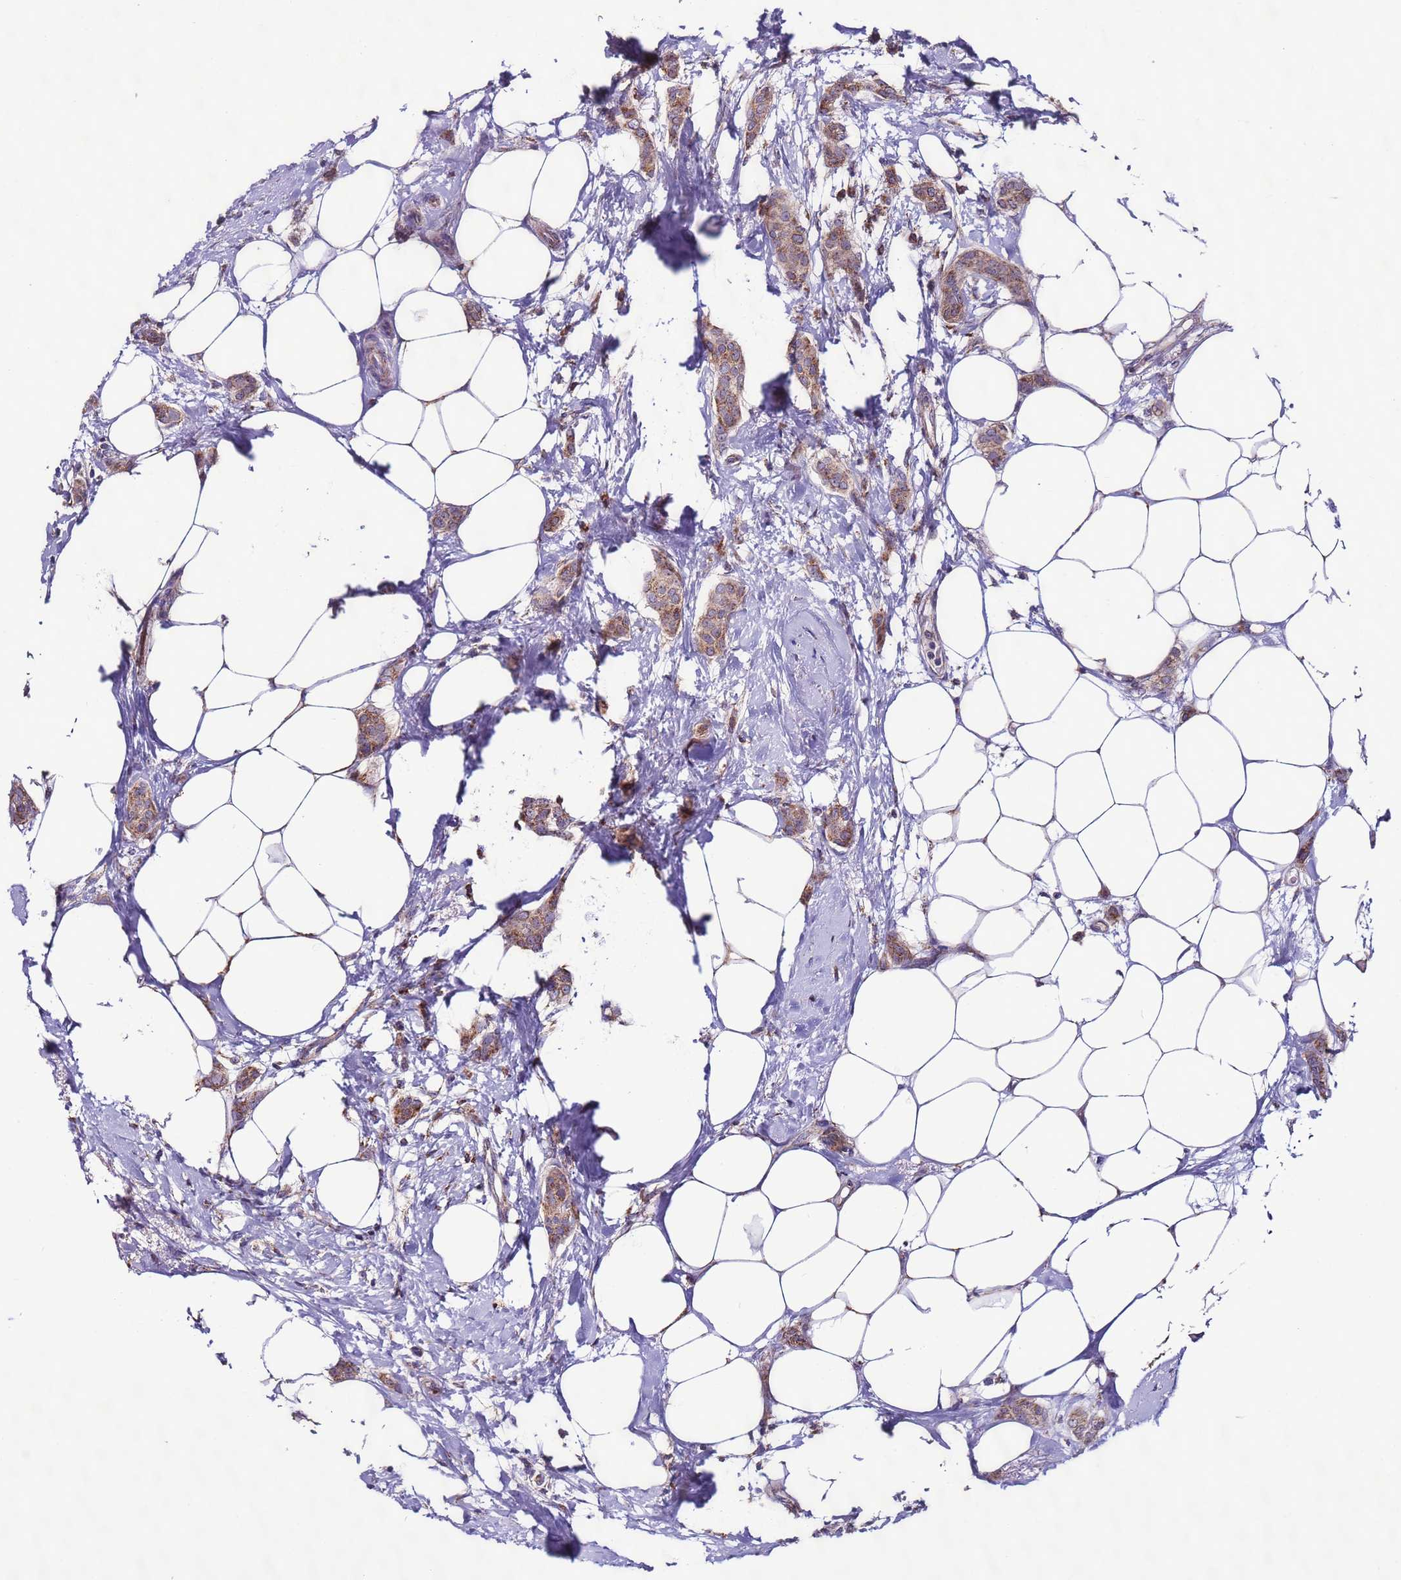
{"staining": {"intensity": "moderate", "quantity": ">75%", "location": "cytoplasmic/membranous"}, "tissue": "breast cancer", "cell_type": "Tumor cells", "image_type": "cancer", "snomed": [{"axis": "morphology", "description": "Duct carcinoma"}, {"axis": "topography", "description": "Breast"}], "caption": "There is medium levels of moderate cytoplasmic/membranous staining in tumor cells of breast infiltrating ductal carcinoma, as demonstrated by immunohistochemical staining (brown color).", "gene": "UEVLD", "patient": {"sex": "female", "age": 72}}